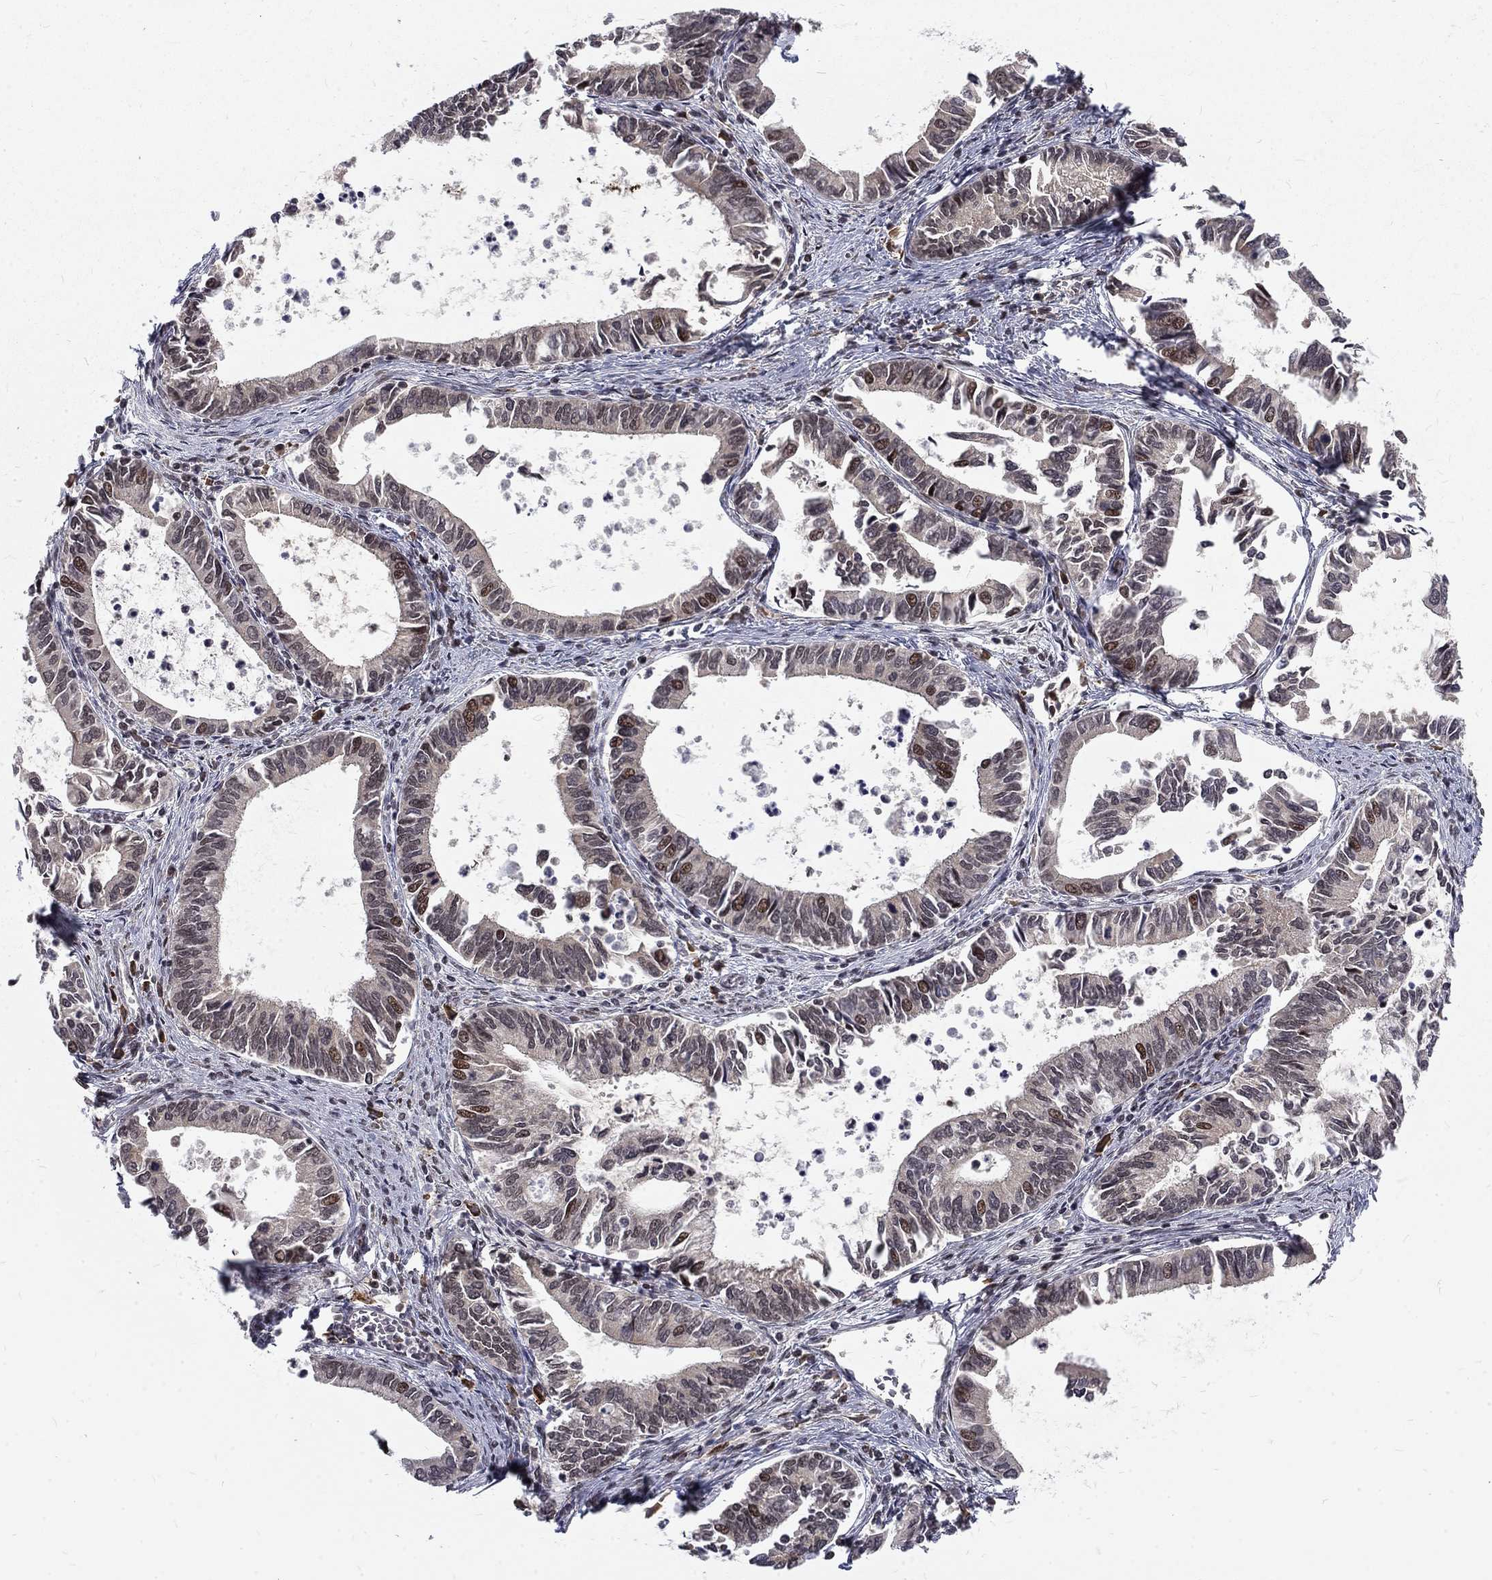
{"staining": {"intensity": "strong", "quantity": "<25%", "location": "nuclear"}, "tissue": "cervical cancer", "cell_type": "Tumor cells", "image_type": "cancer", "snomed": [{"axis": "morphology", "description": "Adenocarcinoma, NOS"}, {"axis": "topography", "description": "Cervix"}], "caption": "An IHC image of tumor tissue is shown. Protein staining in brown shows strong nuclear positivity in cervical cancer within tumor cells. The staining was performed using DAB (3,3'-diaminobenzidine) to visualize the protein expression in brown, while the nuclei were stained in blue with hematoxylin (Magnification: 20x).", "gene": "TCEAL1", "patient": {"sex": "female", "age": 42}}